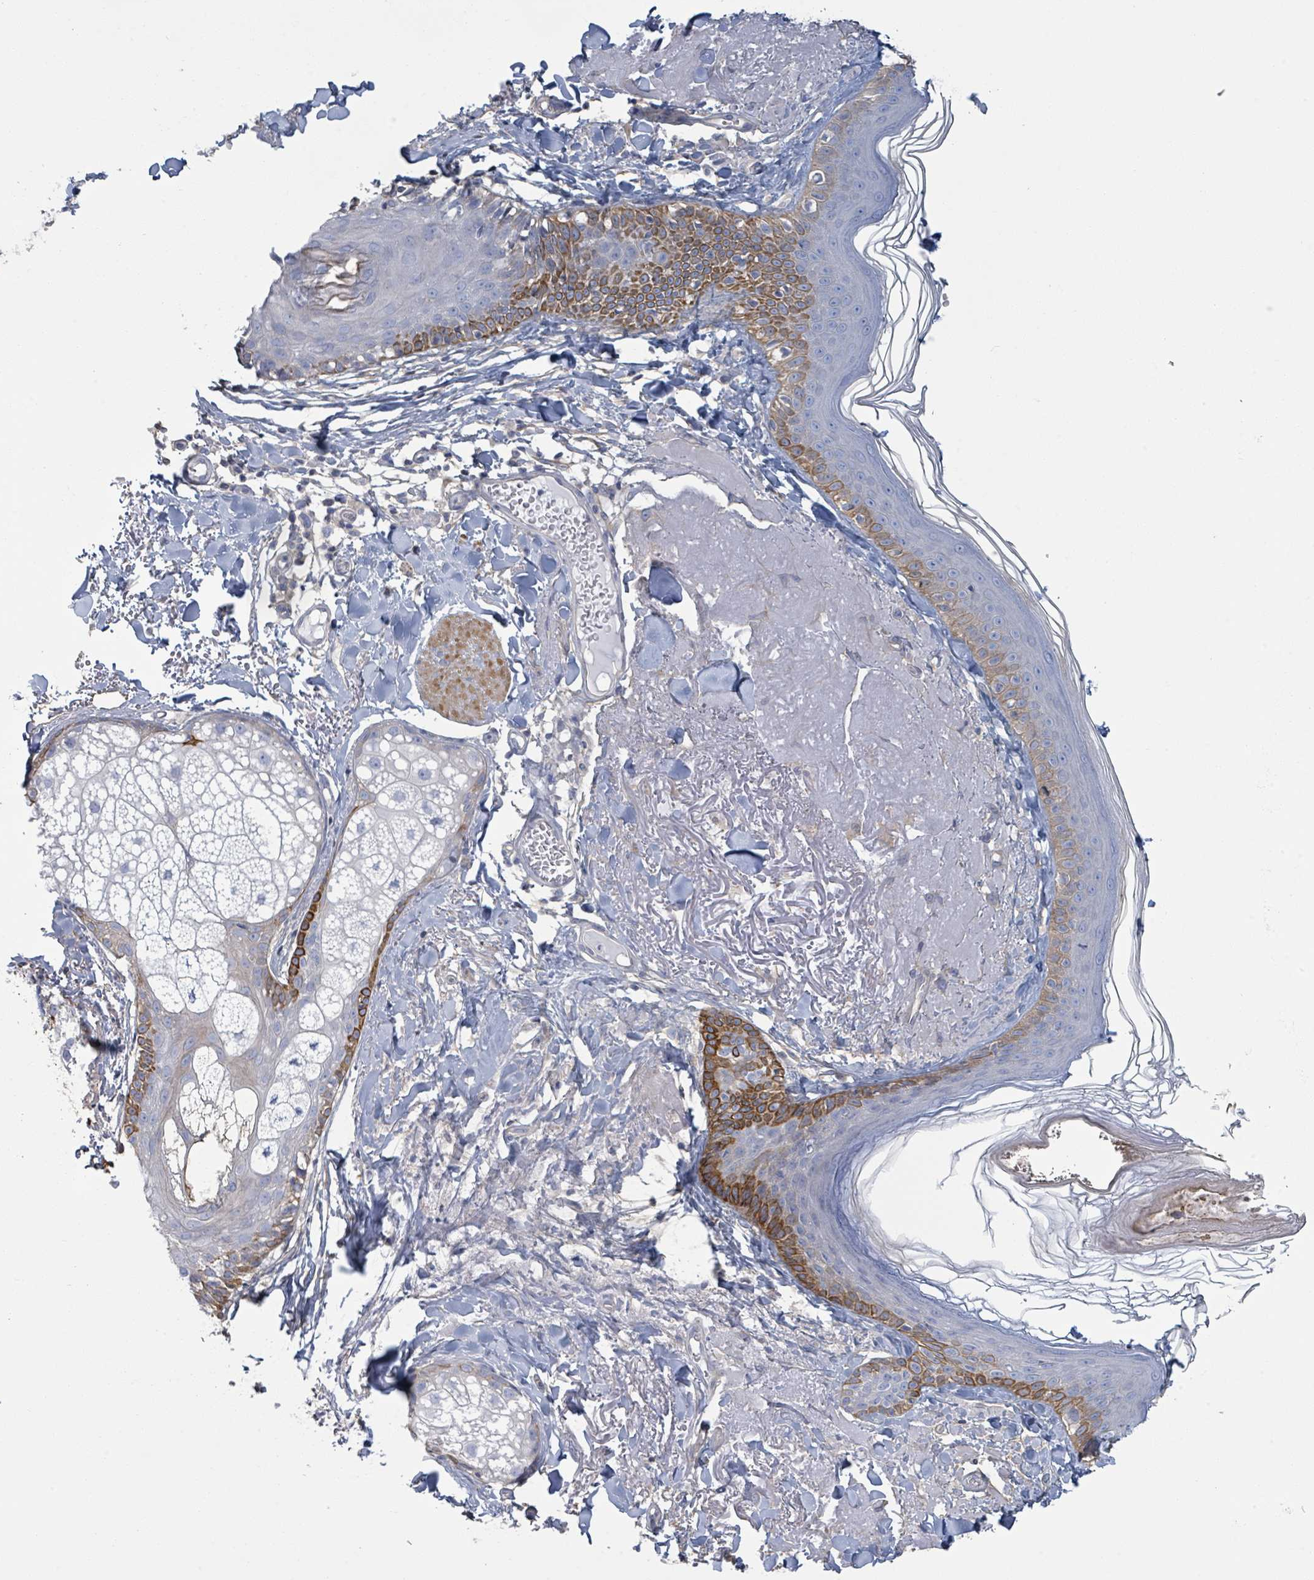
{"staining": {"intensity": "weak", "quantity": ">75%", "location": "cytoplasmic/membranous"}, "tissue": "skin", "cell_type": "Fibroblasts", "image_type": "normal", "snomed": [{"axis": "morphology", "description": "Normal tissue, NOS"}, {"axis": "morphology", "description": "Malignant melanoma, NOS"}, {"axis": "topography", "description": "Skin"}], "caption": "Immunohistochemistry image of normal skin: skin stained using immunohistochemistry (IHC) displays low levels of weak protein expression localized specifically in the cytoplasmic/membranous of fibroblasts, appearing as a cytoplasmic/membranous brown color.", "gene": "COL13A1", "patient": {"sex": "male", "age": 80}}